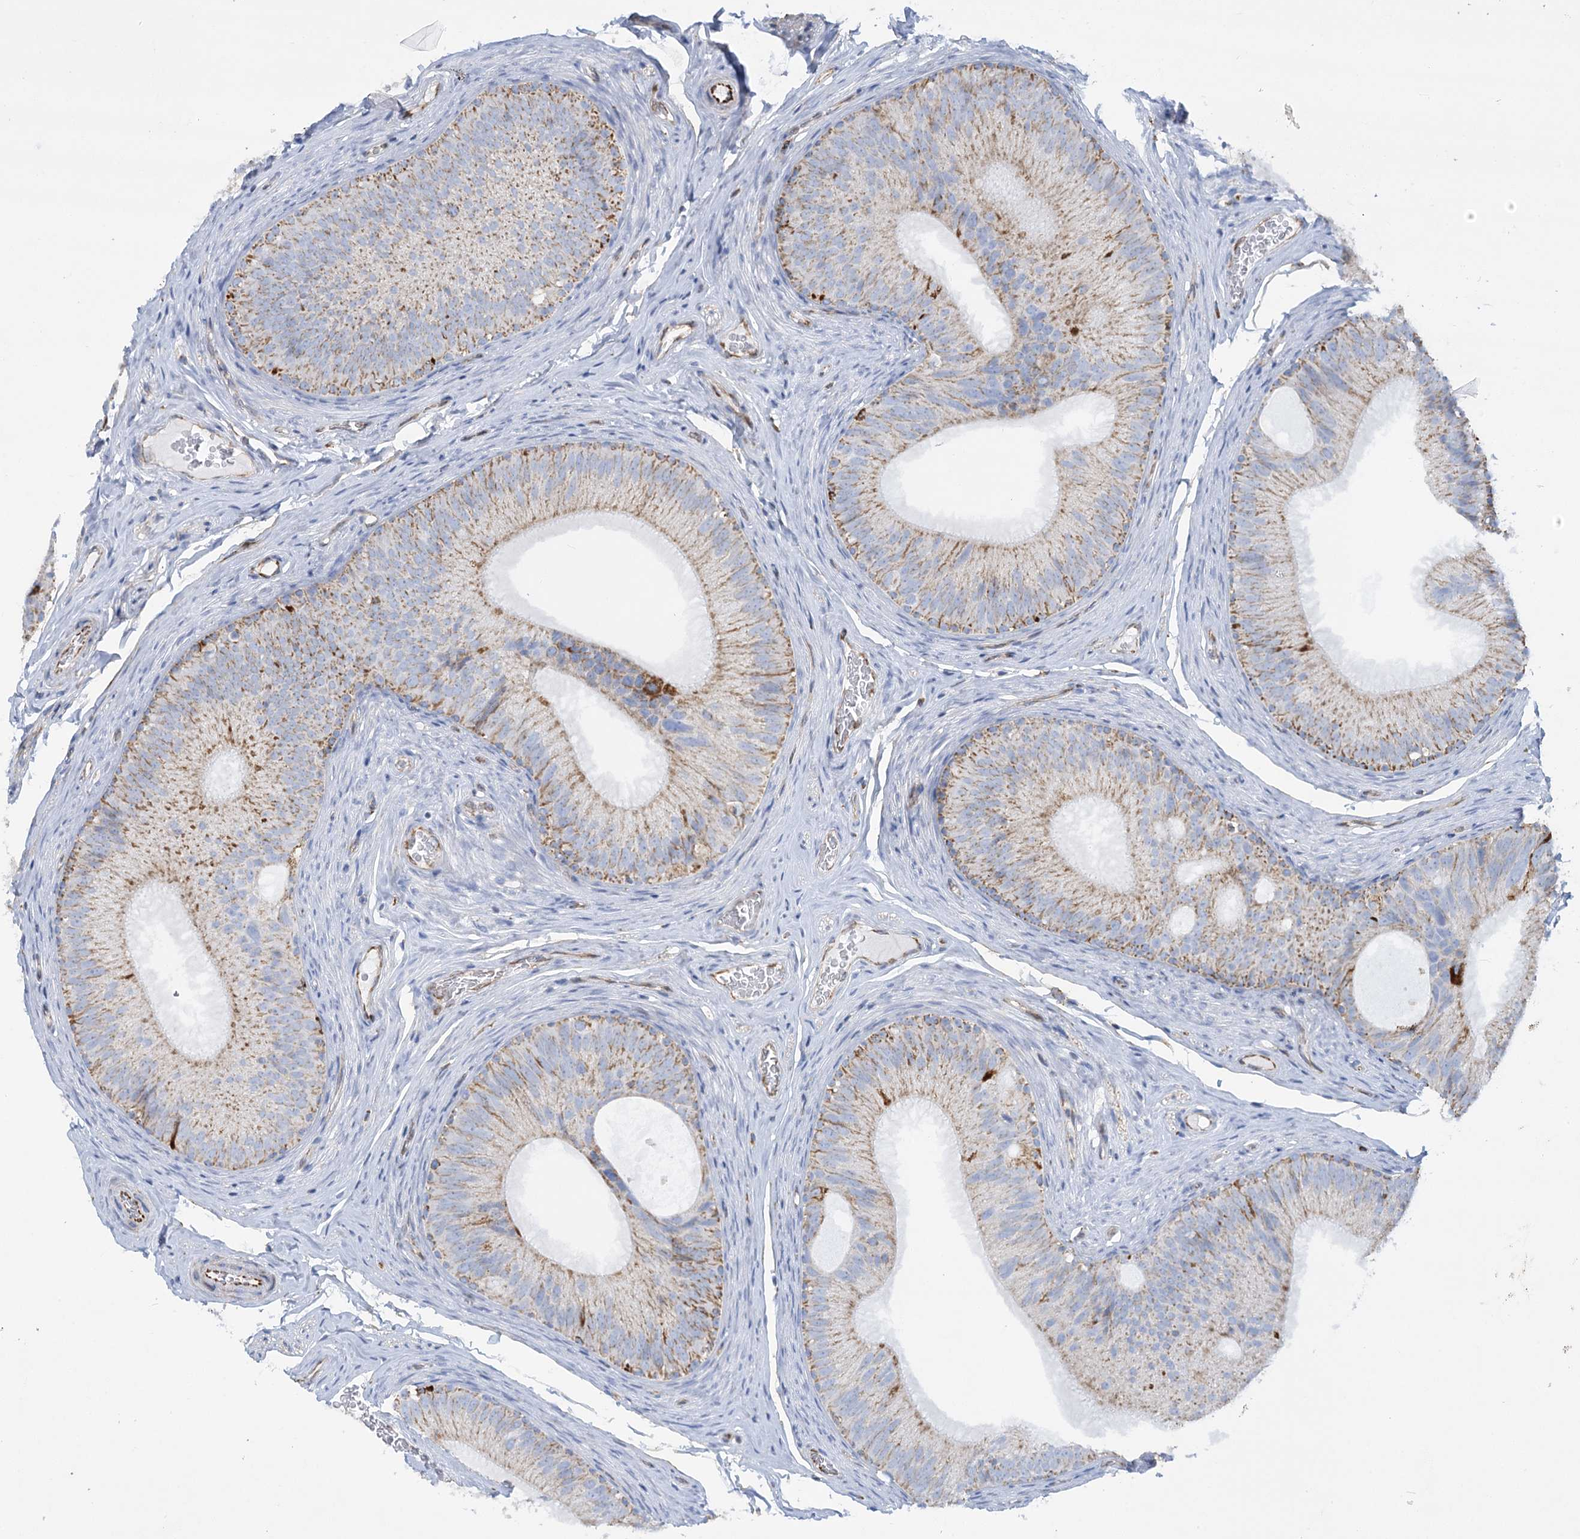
{"staining": {"intensity": "moderate", "quantity": "25%-75%", "location": "cytoplasmic/membranous"}, "tissue": "epididymis", "cell_type": "Glandular cells", "image_type": "normal", "snomed": [{"axis": "morphology", "description": "Normal tissue, NOS"}, {"axis": "topography", "description": "Epididymis"}], "caption": "Immunohistochemistry (IHC) photomicrograph of benign epididymis stained for a protein (brown), which demonstrates medium levels of moderate cytoplasmic/membranous expression in approximately 25%-75% of glandular cells.", "gene": "DHTKD1", "patient": {"sex": "male", "age": 34}}